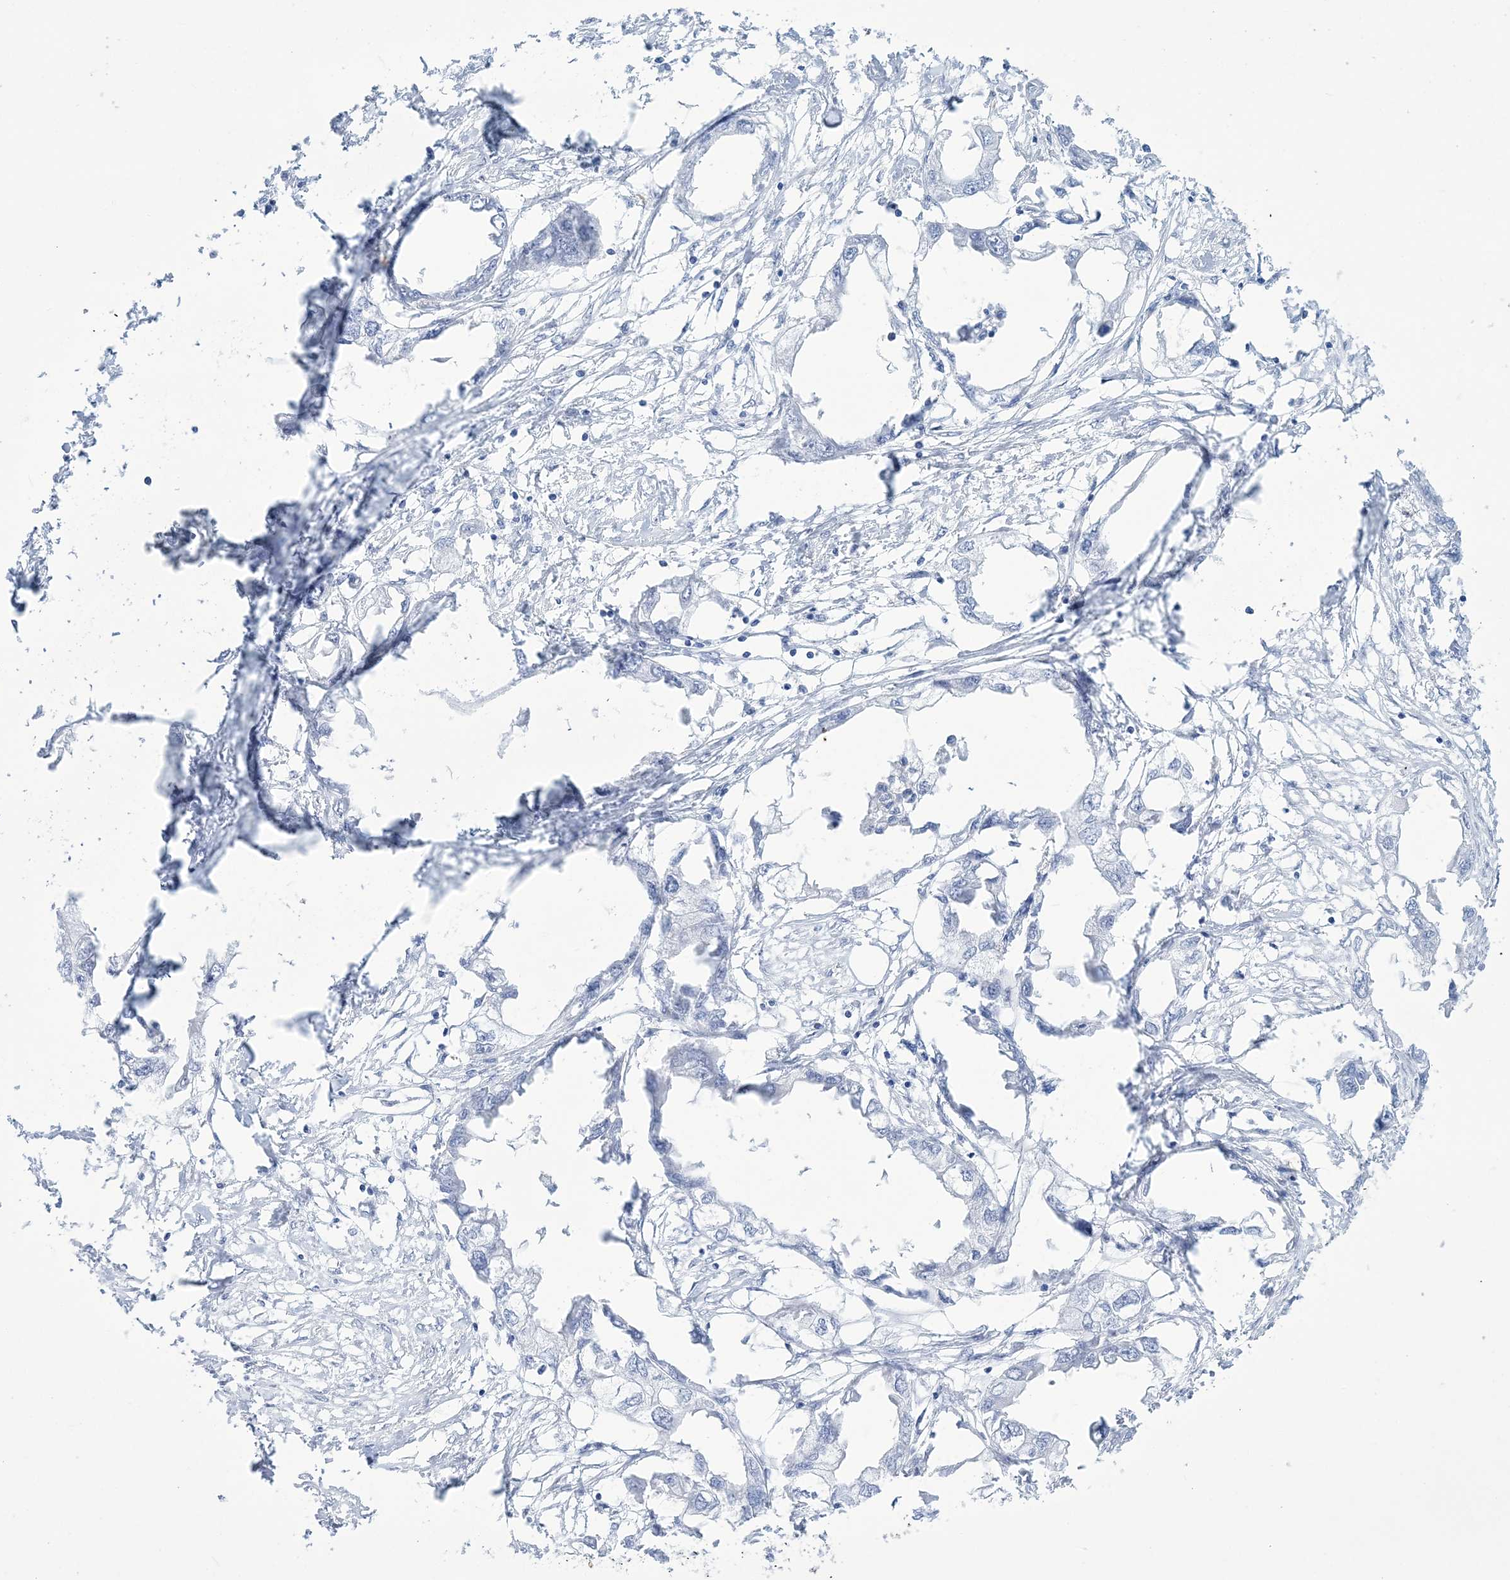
{"staining": {"intensity": "negative", "quantity": "none", "location": "none"}, "tissue": "endometrial cancer", "cell_type": "Tumor cells", "image_type": "cancer", "snomed": [{"axis": "morphology", "description": "Adenocarcinoma, NOS"}, {"axis": "morphology", "description": "Adenocarcinoma, metastatic, NOS"}, {"axis": "topography", "description": "Adipose tissue"}, {"axis": "topography", "description": "Endometrium"}], "caption": "This is an immunohistochemistry (IHC) micrograph of endometrial cancer (adenocarcinoma). There is no positivity in tumor cells.", "gene": "RBP2", "patient": {"sex": "female", "age": 67}}